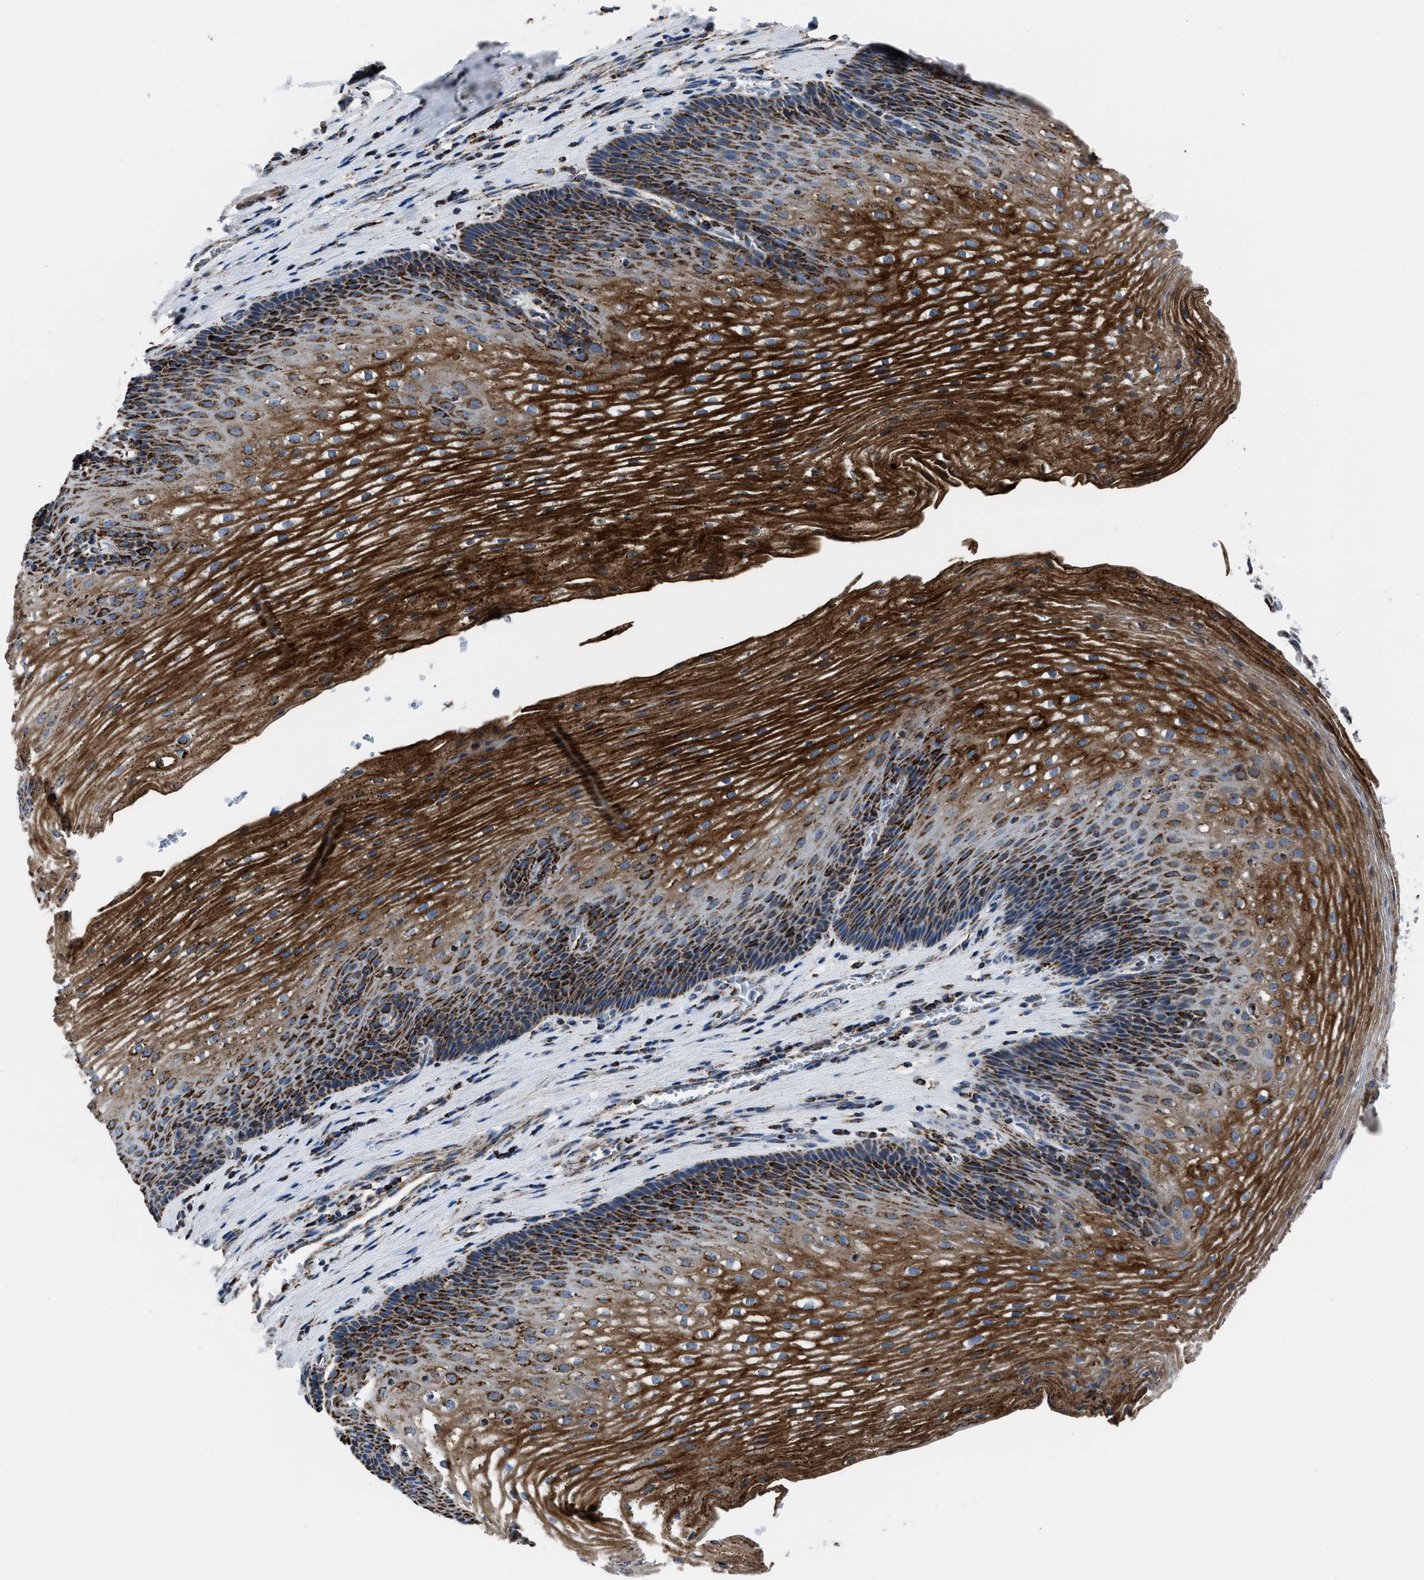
{"staining": {"intensity": "strong", "quantity": ">75%", "location": "cytoplasmic/membranous"}, "tissue": "esophagus", "cell_type": "Squamous epithelial cells", "image_type": "normal", "snomed": [{"axis": "morphology", "description": "Normal tissue, NOS"}, {"axis": "topography", "description": "Esophagus"}], "caption": "Immunohistochemical staining of unremarkable human esophagus shows >75% levels of strong cytoplasmic/membranous protein expression in approximately >75% of squamous epithelial cells.", "gene": "NSD3", "patient": {"sex": "male", "age": 48}}